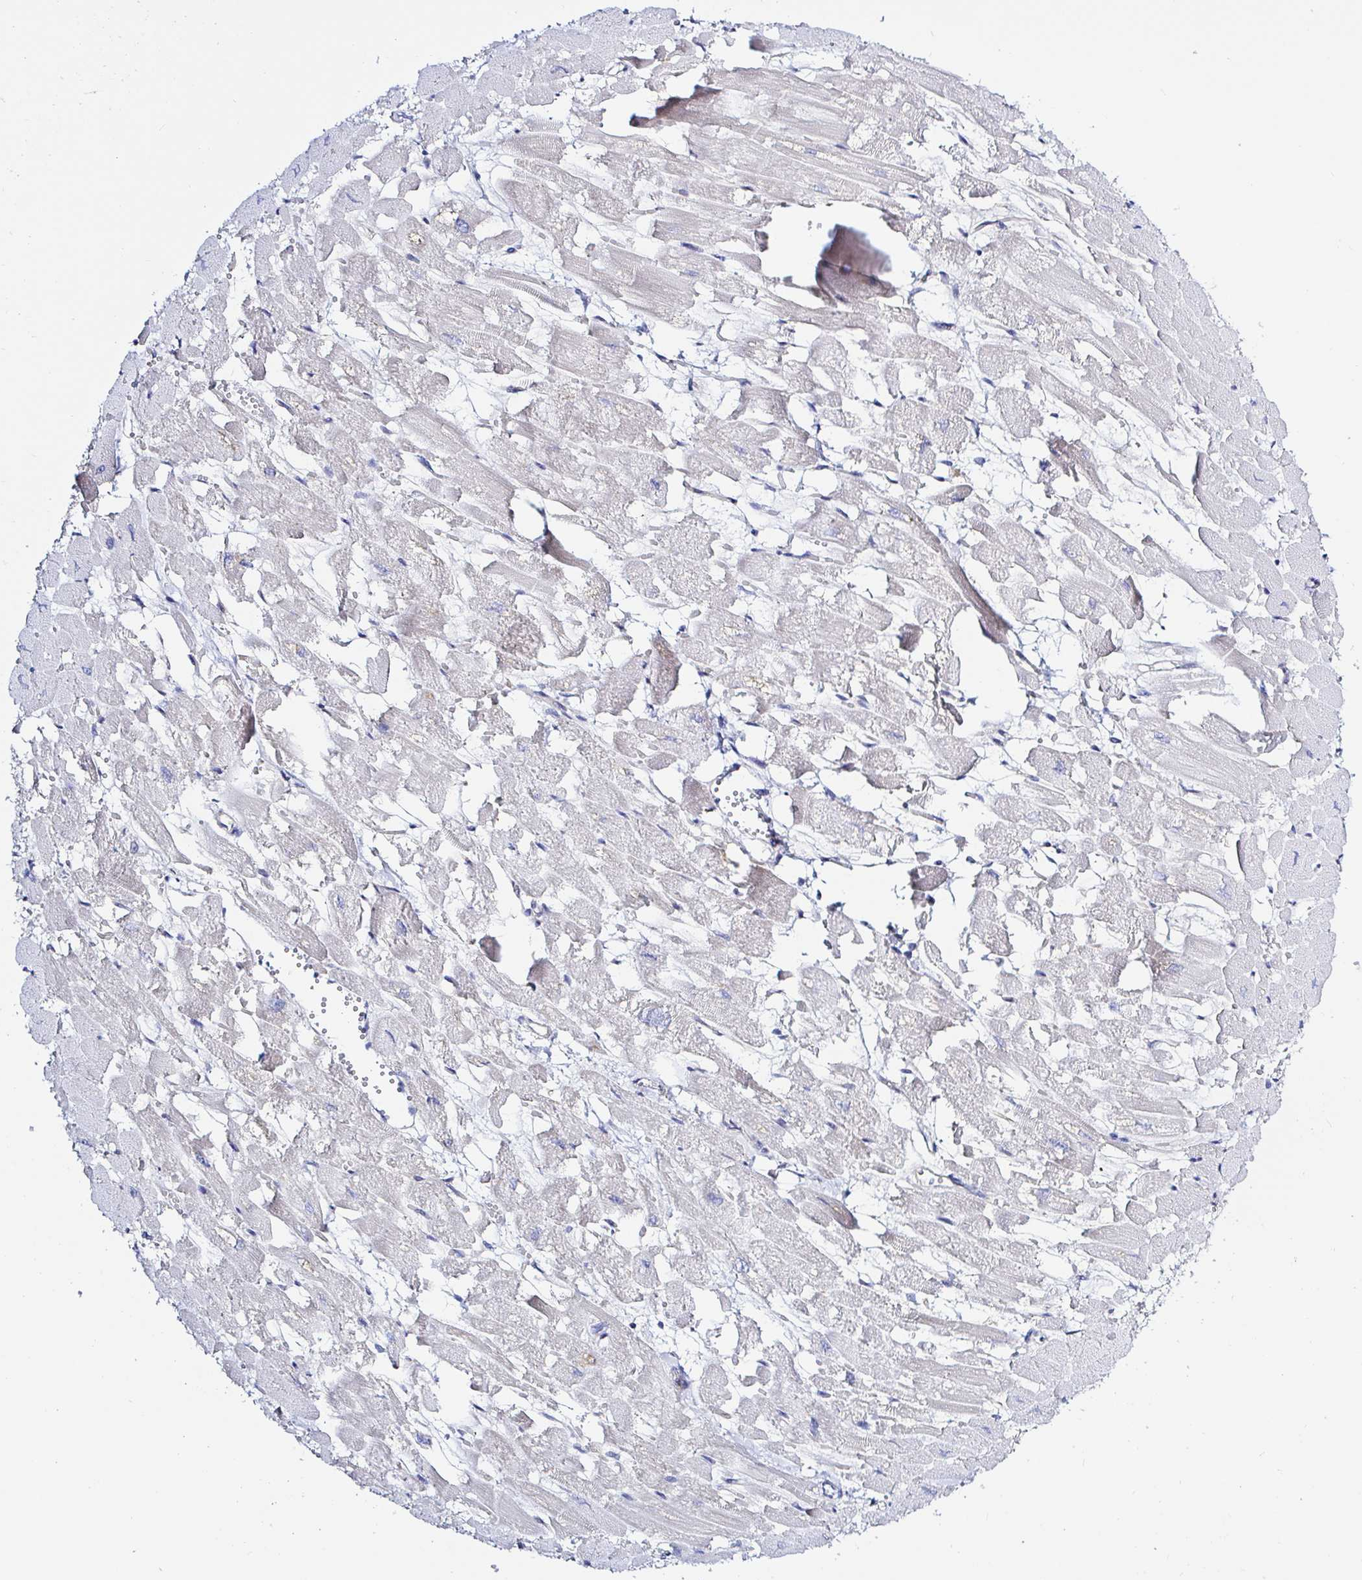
{"staining": {"intensity": "weak", "quantity": "<25%", "location": "cytoplasmic/membranous"}, "tissue": "heart muscle", "cell_type": "Cardiomyocytes", "image_type": "normal", "snomed": [{"axis": "morphology", "description": "Normal tissue, NOS"}, {"axis": "topography", "description": "Heart"}], "caption": "The photomicrograph displays no significant staining in cardiomyocytes of heart muscle. (DAB IHC visualized using brightfield microscopy, high magnification).", "gene": "ARL4D", "patient": {"sex": "female", "age": 52}}